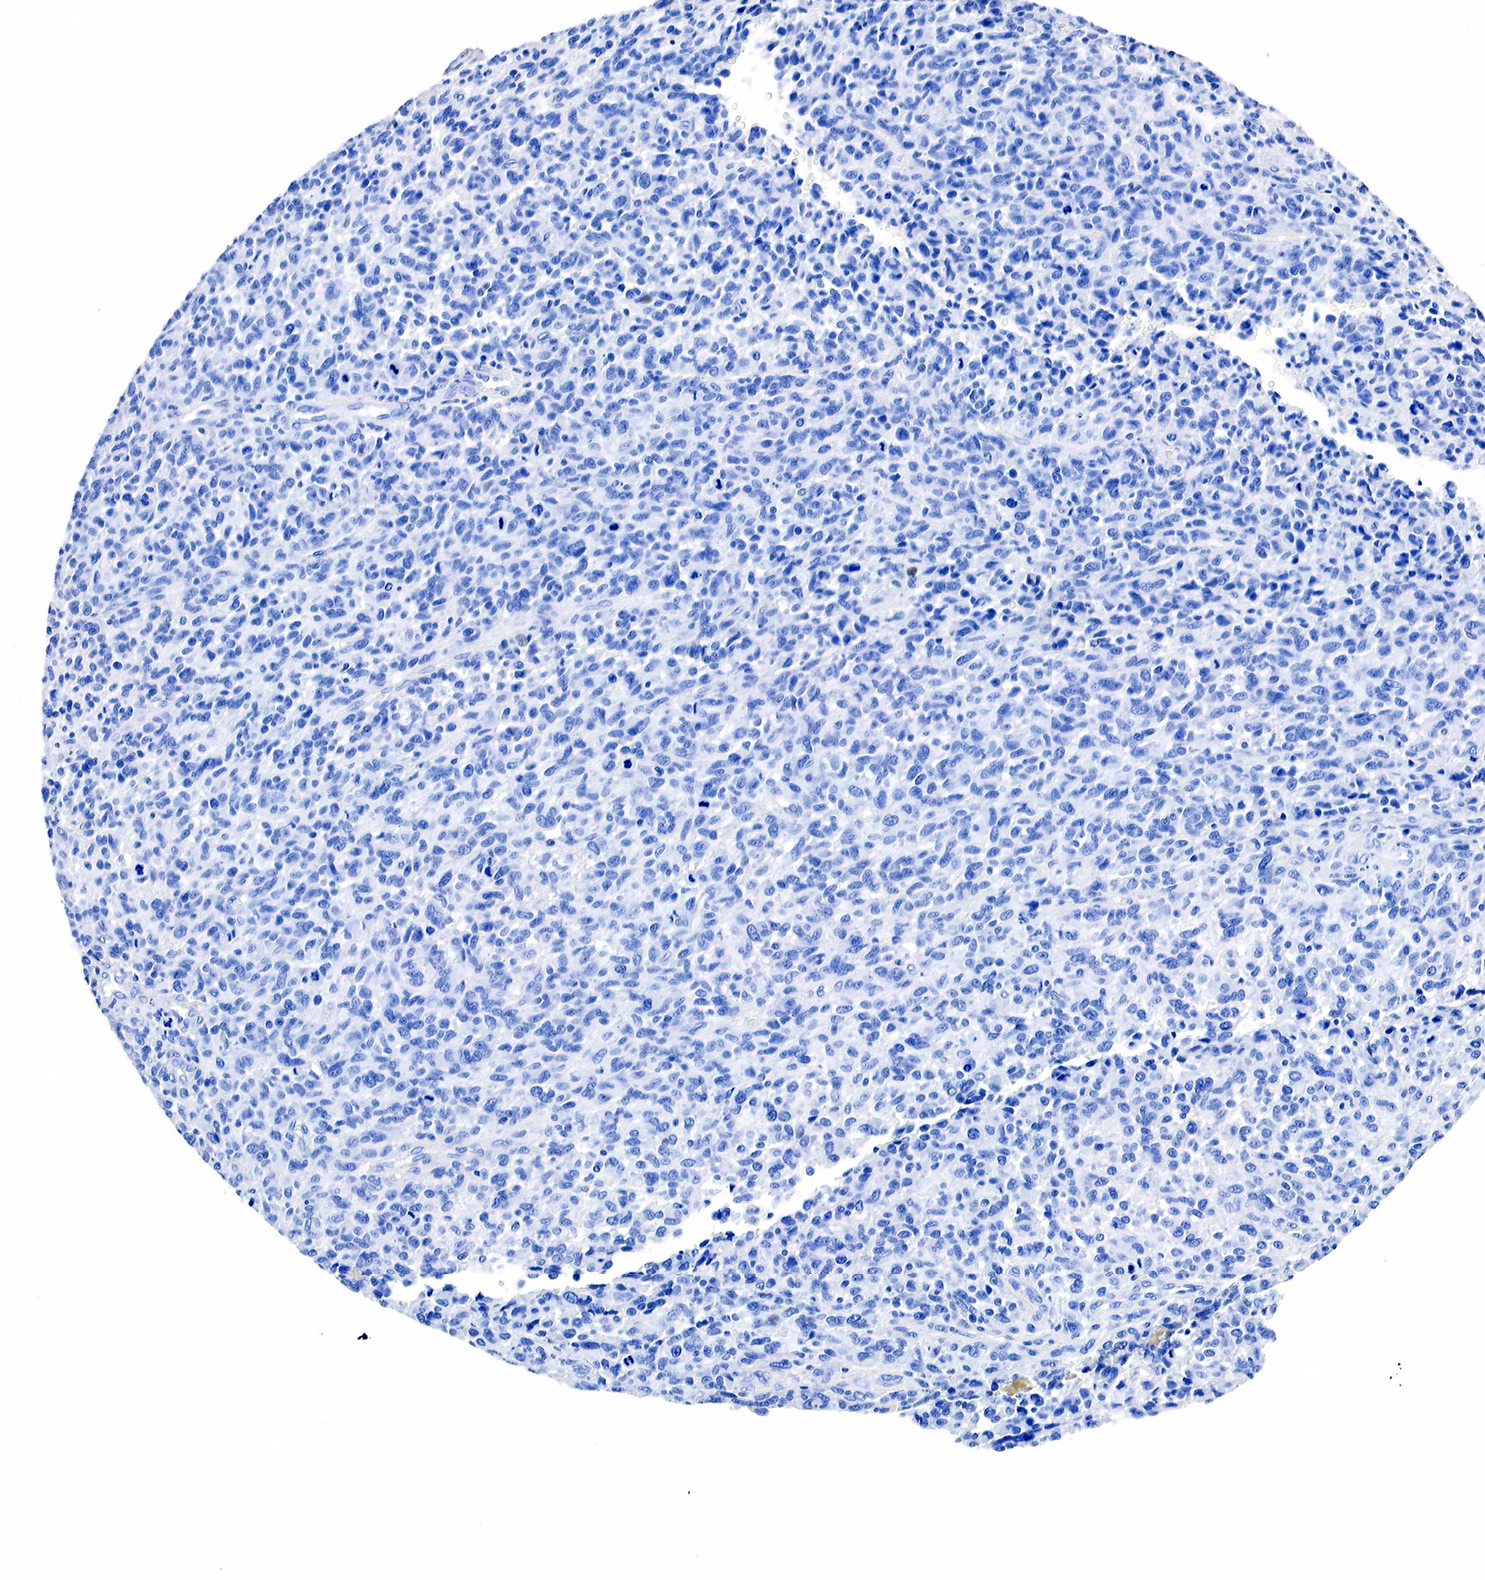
{"staining": {"intensity": "negative", "quantity": "none", "location": "none"}, "tissue": "glioma", "cell_type": "Tumor cells", "image_type": "cancer", "snomed": [{"axis": "morphology", "description": "Glioma, malignant, High grade"}, {"axis": "topography", "description": "Brain"}], "caption": "Immunohistochemistry (IHC) of malignant glioma (high-grade) exhibits no expression in tumor cells.", "gene": "ACP3", "patient": {"sex": "male", "age": 77}}